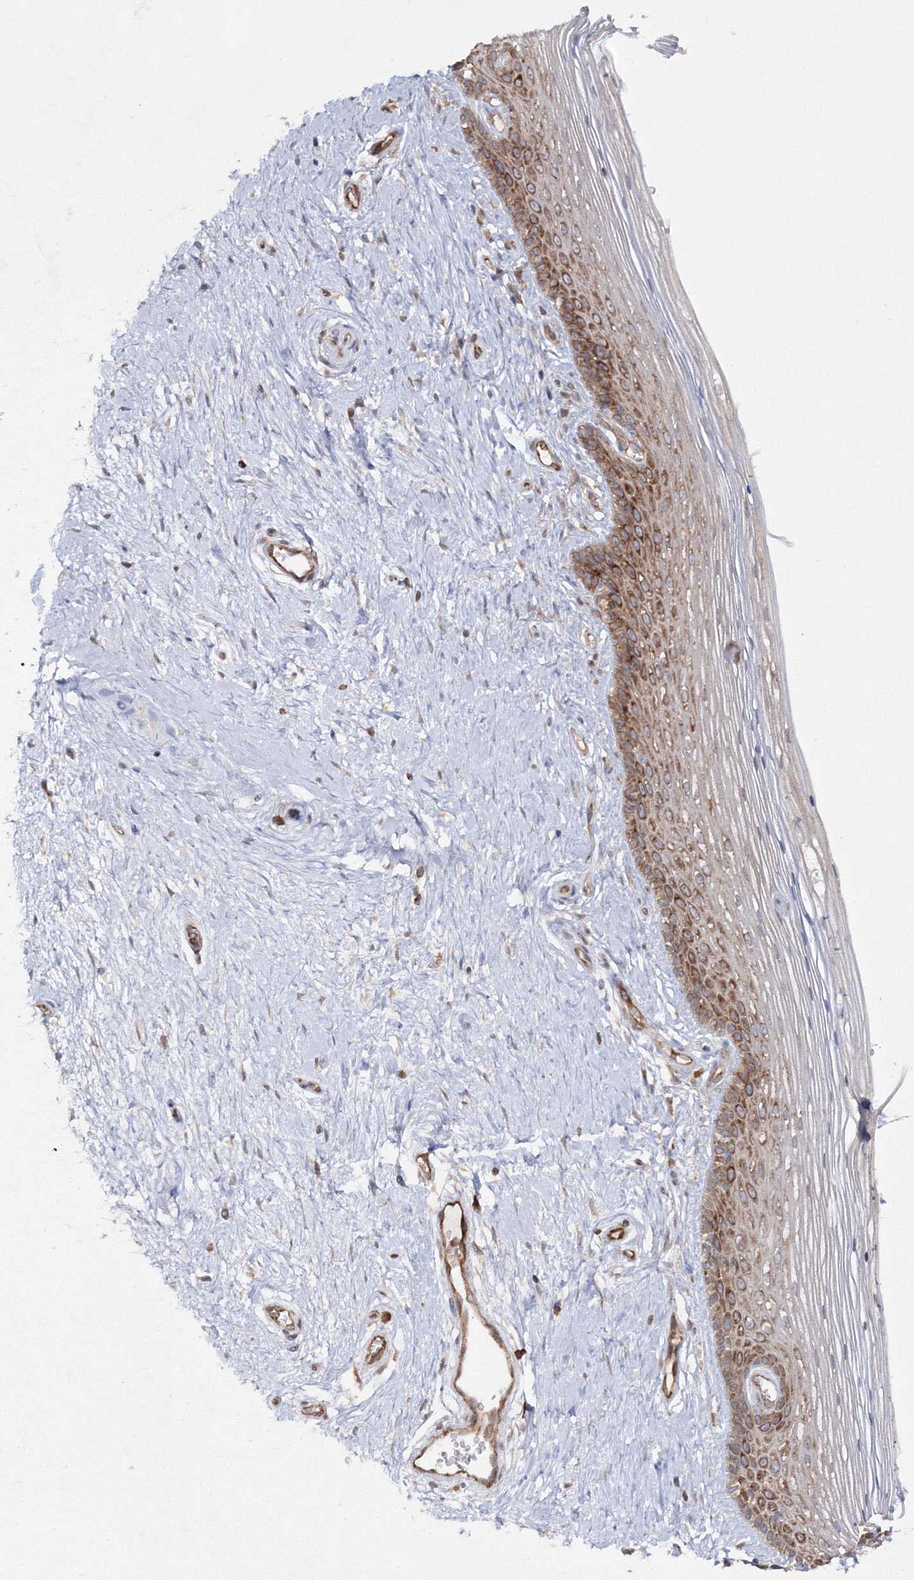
{"staining": {"intensity": "strong", "quantity": ">75%", "location": "cytoplasmic/membranous"}, "tissue": "vagina", "cell_type": "Squamous epithelial cells", "image_type": "normal", "snomed": [{"axis": "morphology", "description": "Normal tissue, NOS"}, {"axis": "topography", "description": "Vagina"}], "caption": "A high-resolution photomicrograph shows IHC staining of benign vagina, which demonstrates strong cytoplasmic/membranous positivity in approximately >75% of squamous epithelial cells.", "gene": "HARS1", "patient": {"sex": "female", "age": 46}}